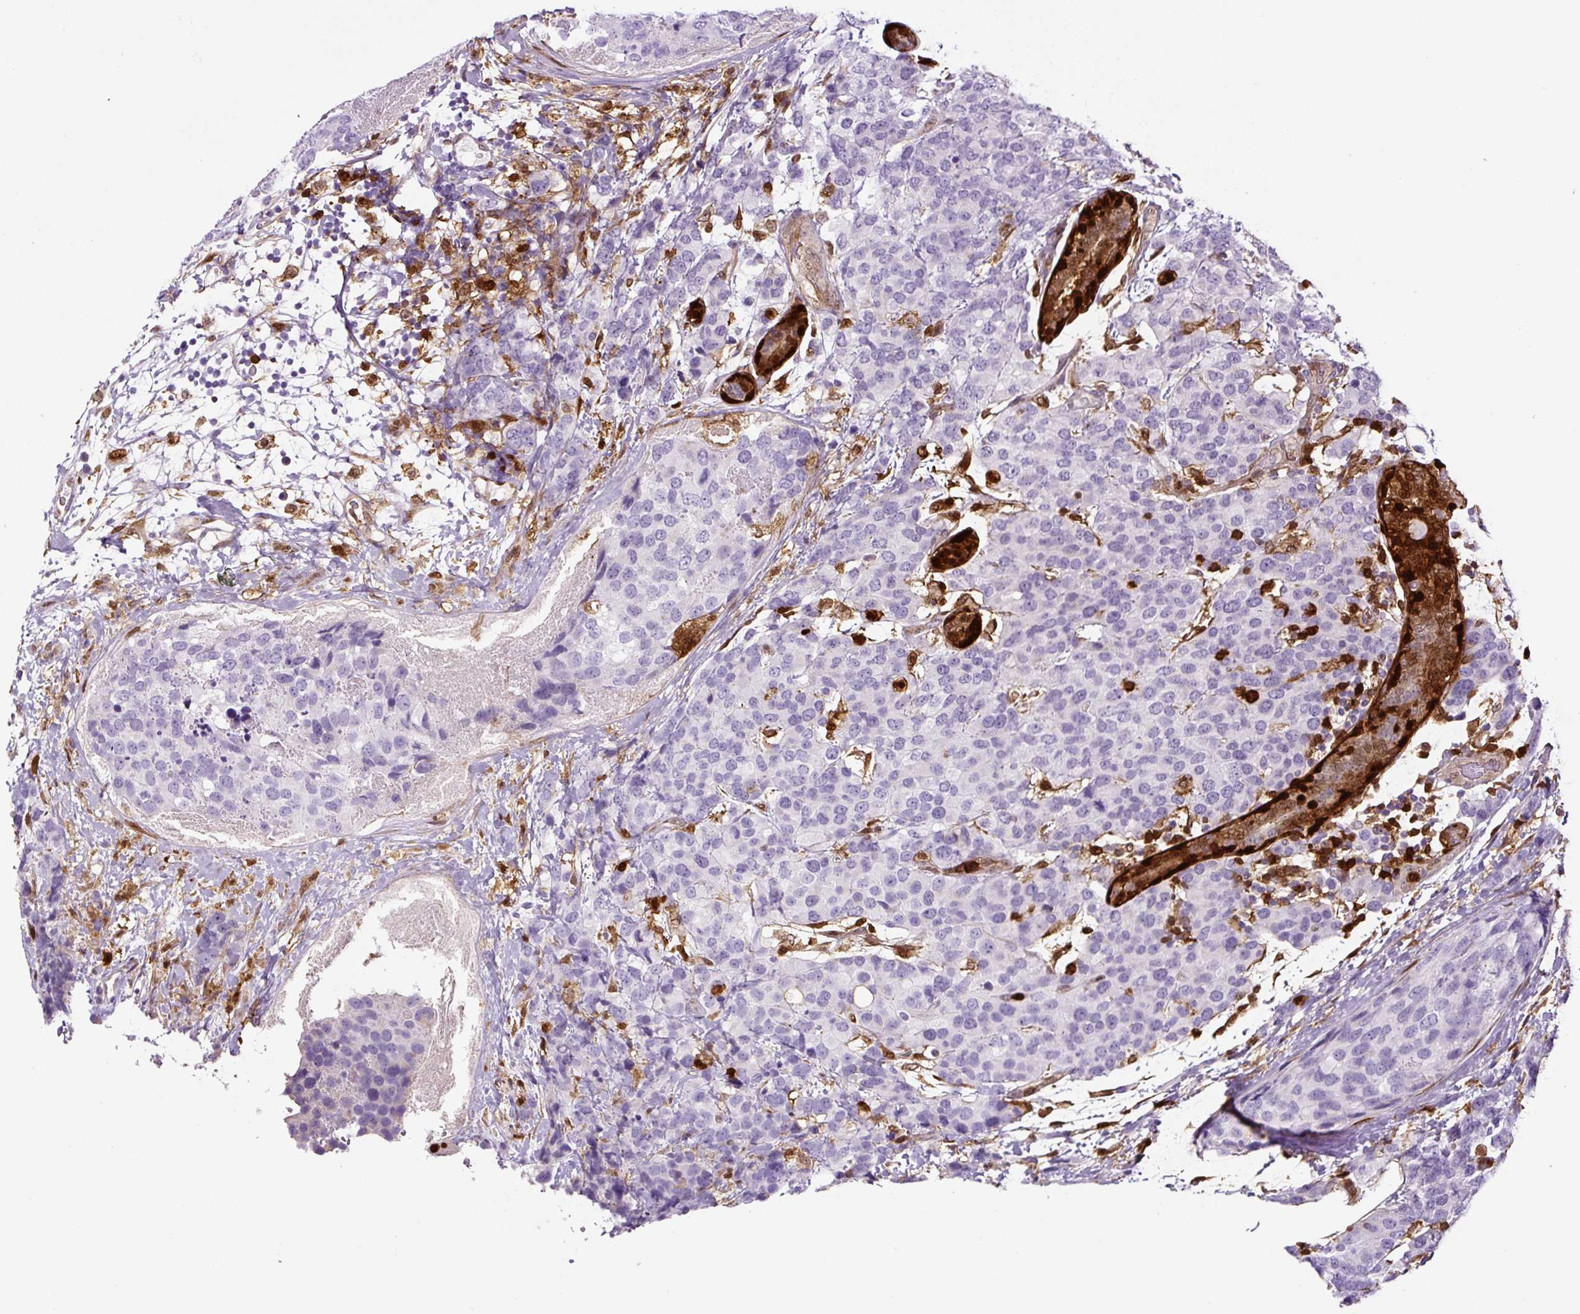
{"staining": {"intensity": "negative", "quantity": "none", "location": "none"}, "tissue": "breast cancer", "cell_type": "Tumor cells", "image_type": "cancer", "snomed": [{"axis": "morphology", "description": "Lobular carcinoma"}, {"axis": "topography", "description": "Breast"}], "caption": "A micrograph of breast lobular carcinoma stained for a protein demonstrates no brown staining in tumor cells.", "gene": "ANXA1", "patient": {"sex": "female", "age": 59}}